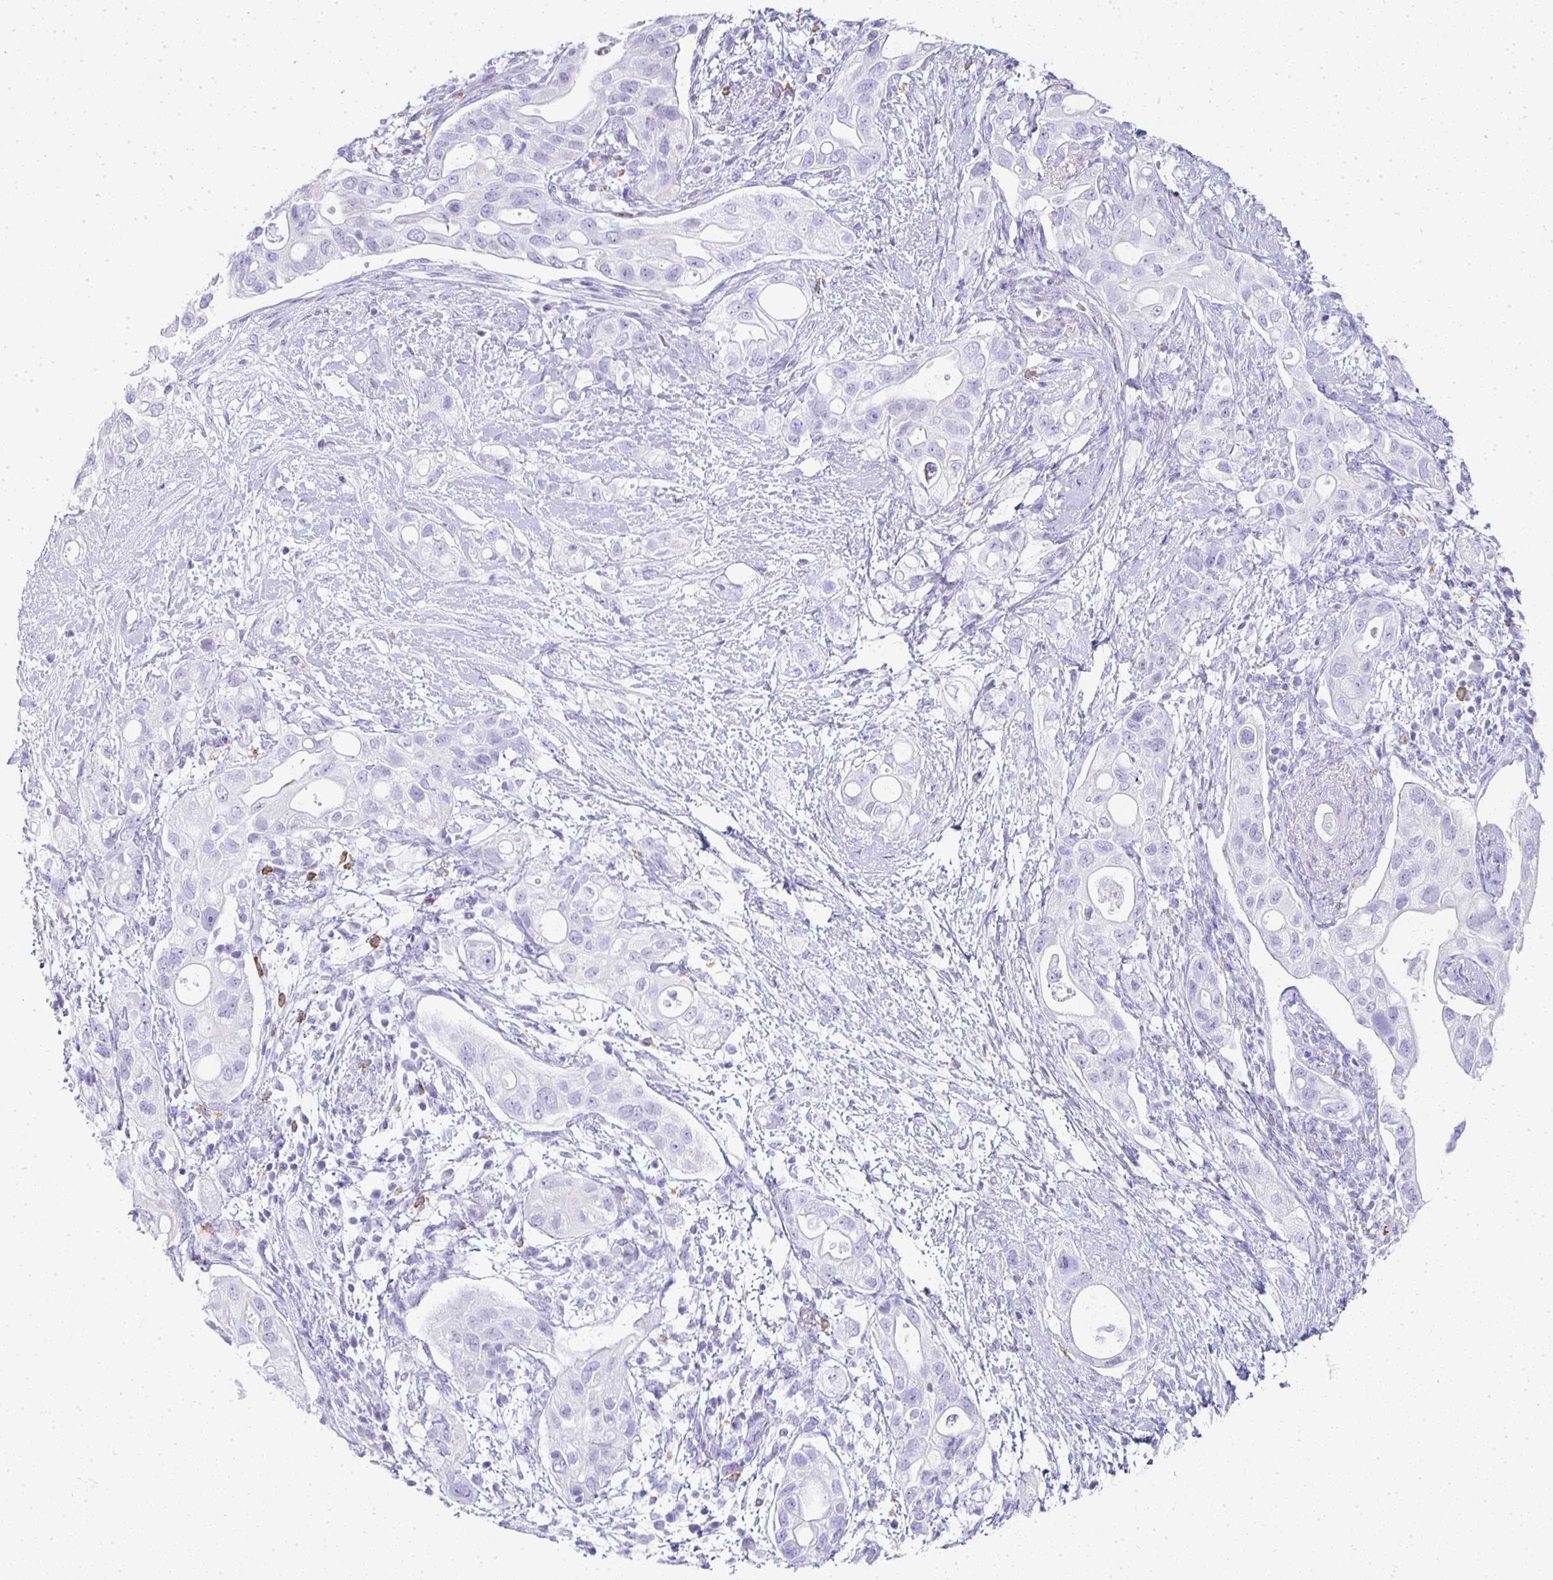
{"staining": {"intensity": "negative", "quantity": "none", "location": "none"}, "tissue": "pancreatic cancer", "cell_type": "Tumor cells", "image_type": "cancer", "snomed": [{"axis": "morphology", "description": "Adenocarcinoma, NOS"}, {"axis": "topography", "description": "Pancreas"}], "caption": "An image of pancreatic adenocarcinoma stained for a protein reveals no brown staining in tumor cells.", "gene": "TPSD1", "patient": {"sex": "female", "age": 72}}